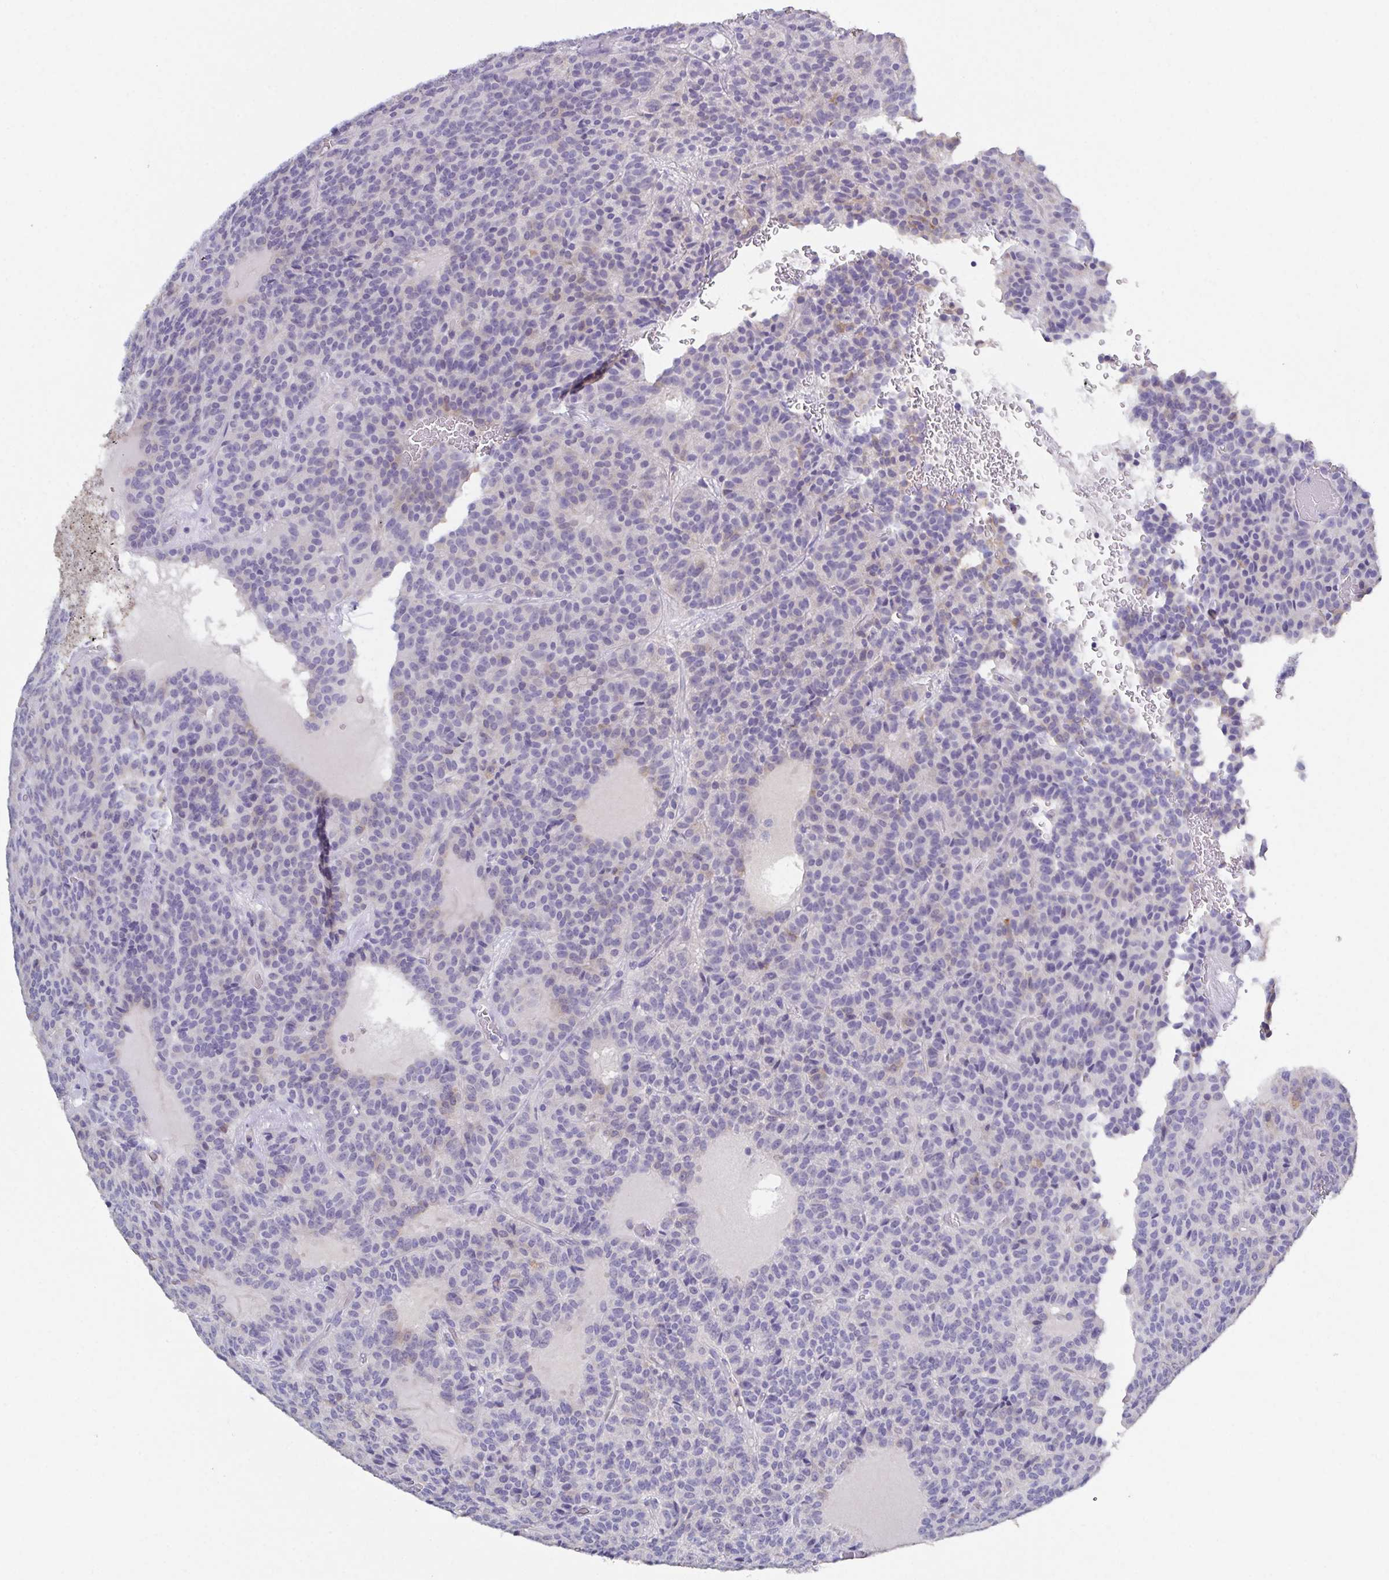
{"staining": {"intensity": "negative", "quantity": "none", "location": "none"}, "tissue": "carcinoid", "cell_type": "Tumor cells", "image_type": "cancer", "snomed": [{"axis": "morphology", "description": "Carcinoid, malignant, NOS"}, {"axis": "topography", "description": "Lung"}], "caption": "Tumor cells are negative for protein expression in human carcinoid.", "gene": "SSC4D", "patient": {"sex": "male", "age": 70}}